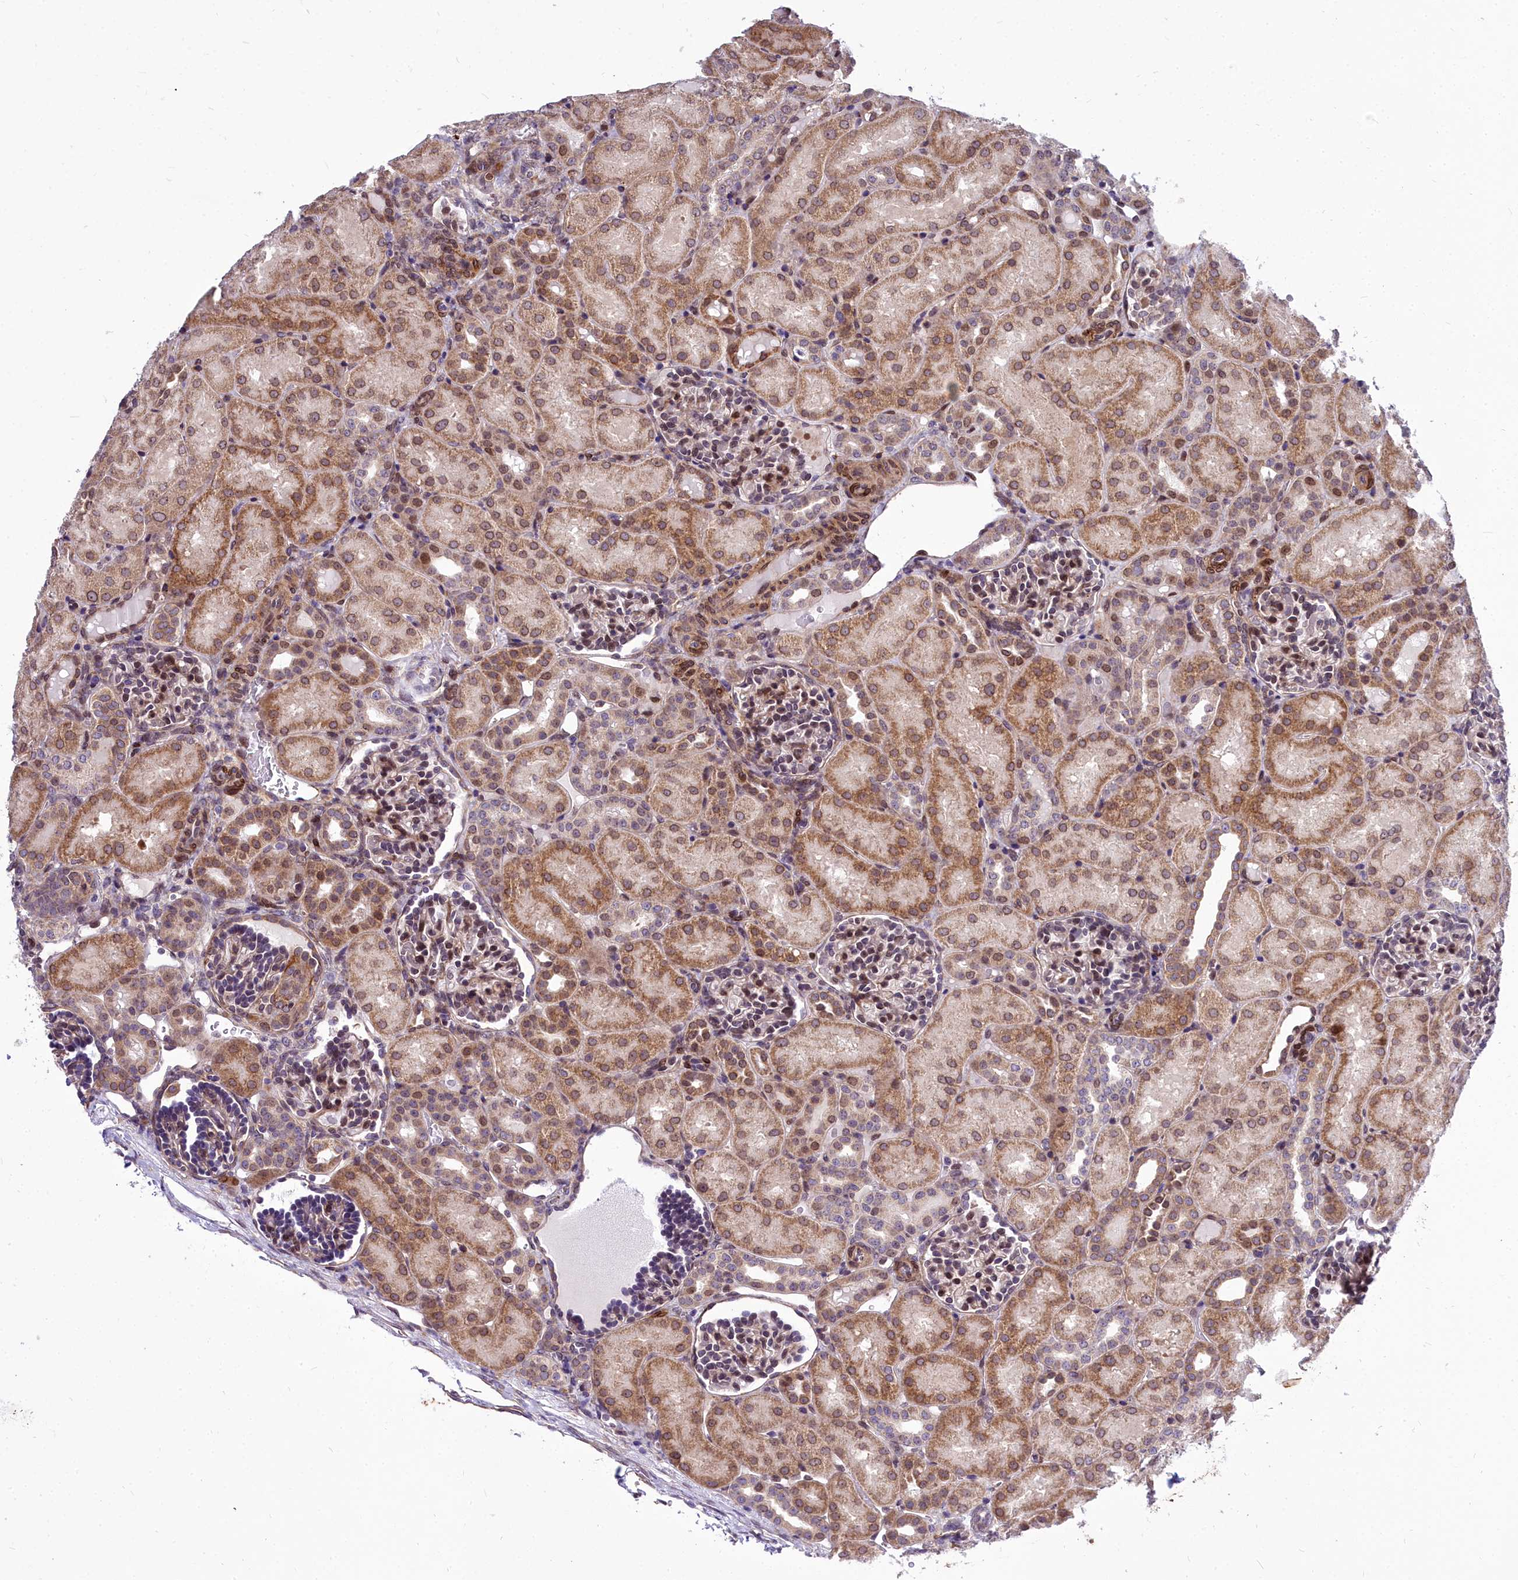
{"staining": {"intensity": "moderate", "quantity": ">75%", "location": "nuclear"}, "tissue": "kidney", "cell_type": "Cells in glomeruli", "image_type": "normal", "snomed": [{"axis": "morphology", "description": "Normal tissue, NOS"}, {"axis": "topography", "description": "Kidney"}], "caption": "A brown stain shows moderate nuclear expression of a protein in cells in glomeruli of unremarkable kidney.", "gene": "ABCB8", "patient": {"sex": "male", "age": 1}}